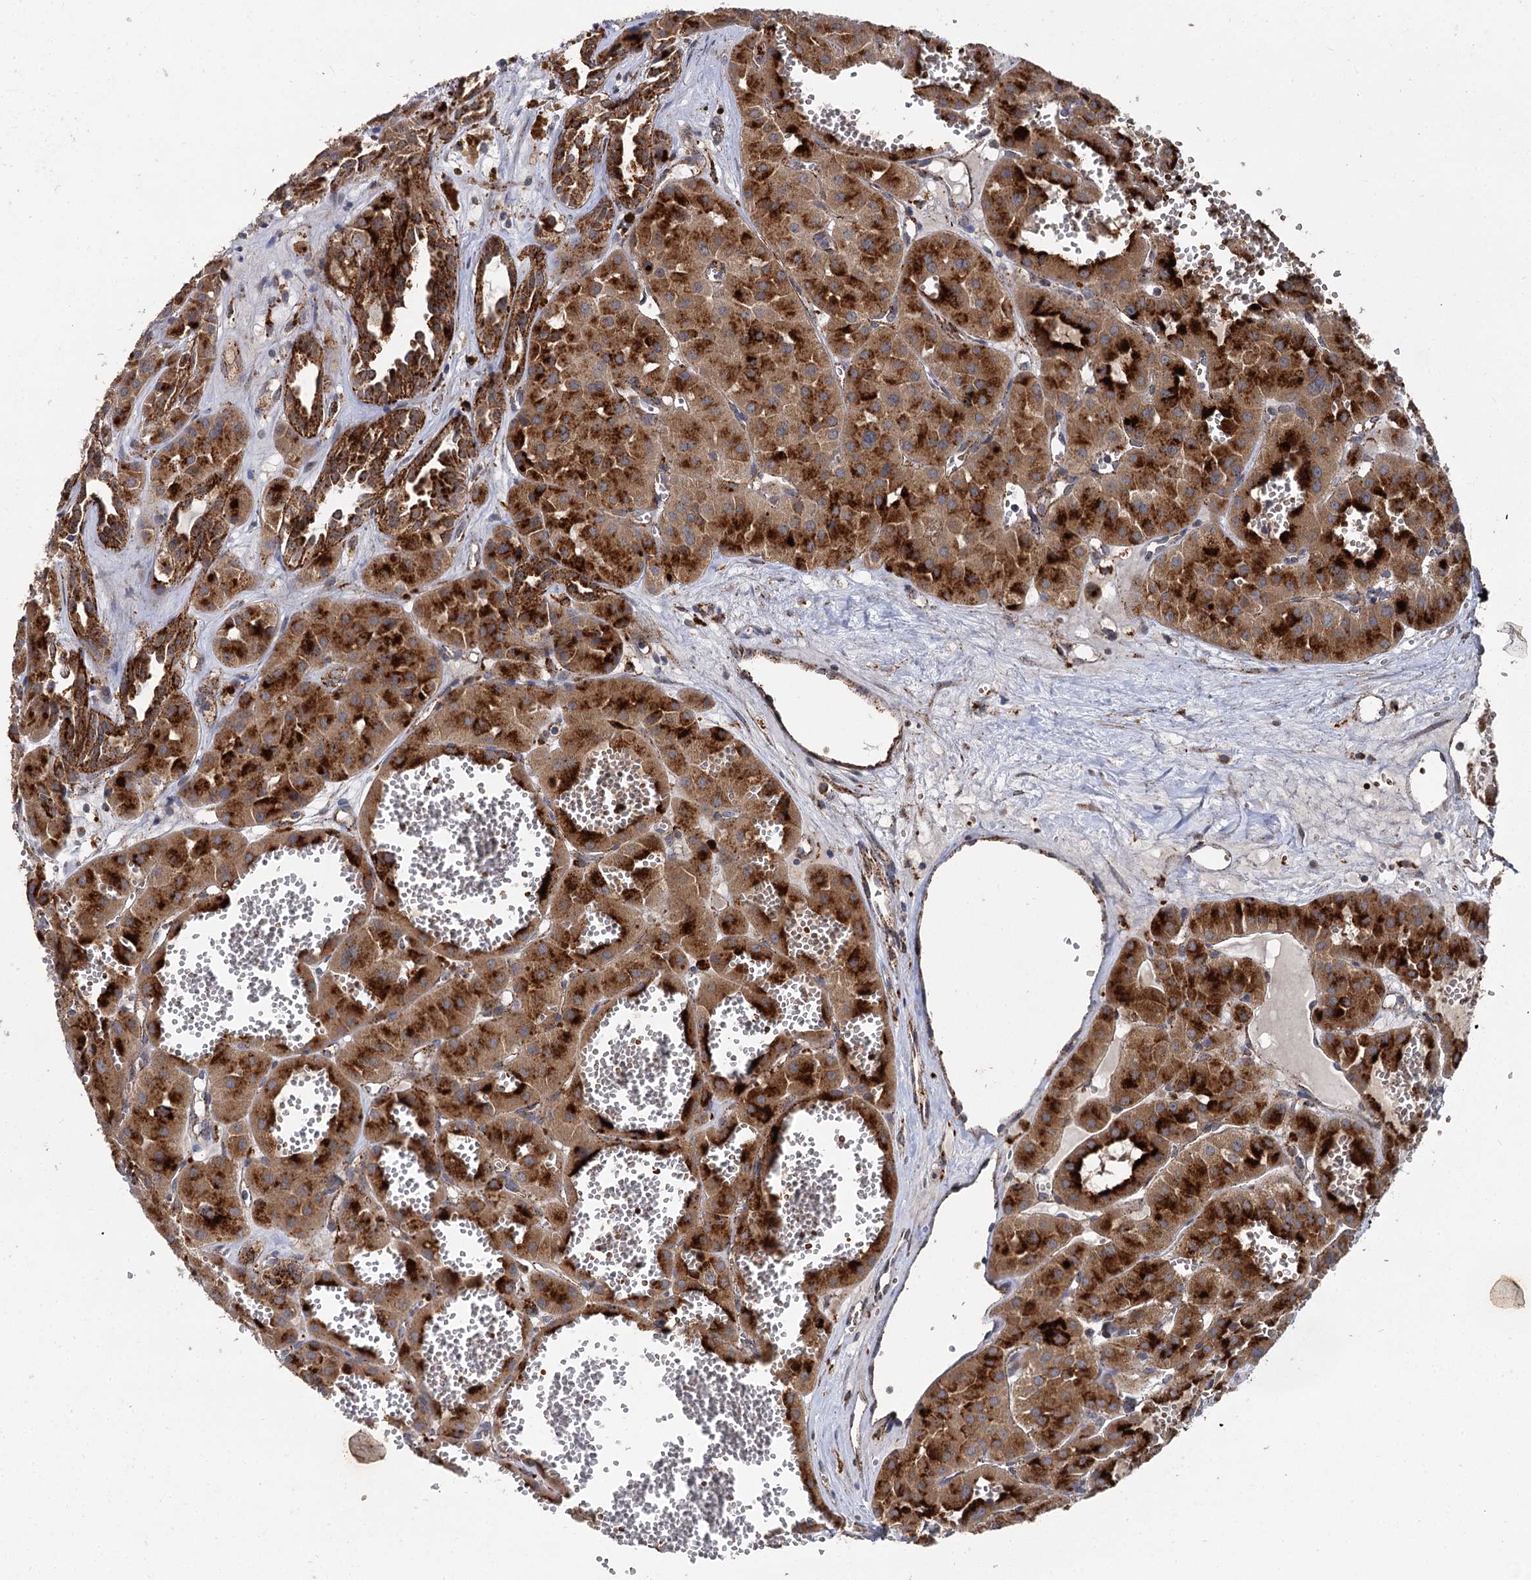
{"staining": {"intensity": "strong", "quantity": ">75%", "location": "cytoplasmic/membranous"}, "tissue": "renal cancer", "cell_type": "Tumor cells", "image_type": "cancer", "snomed": [{"axis": "morphology", "description": "Carcinoma, NOS"}, {"axis": "topography", "description": "Kidney"}], "caption": "Protein staining exhibits strong cytoplasmic/membranous positivity in about >75% of tumor cells in renal cancer. (brown staining indicates protein expression, while blue staining denotes nuclei).", "gene": "GBA1", "patient": {"sex": "female", "age": 75}}